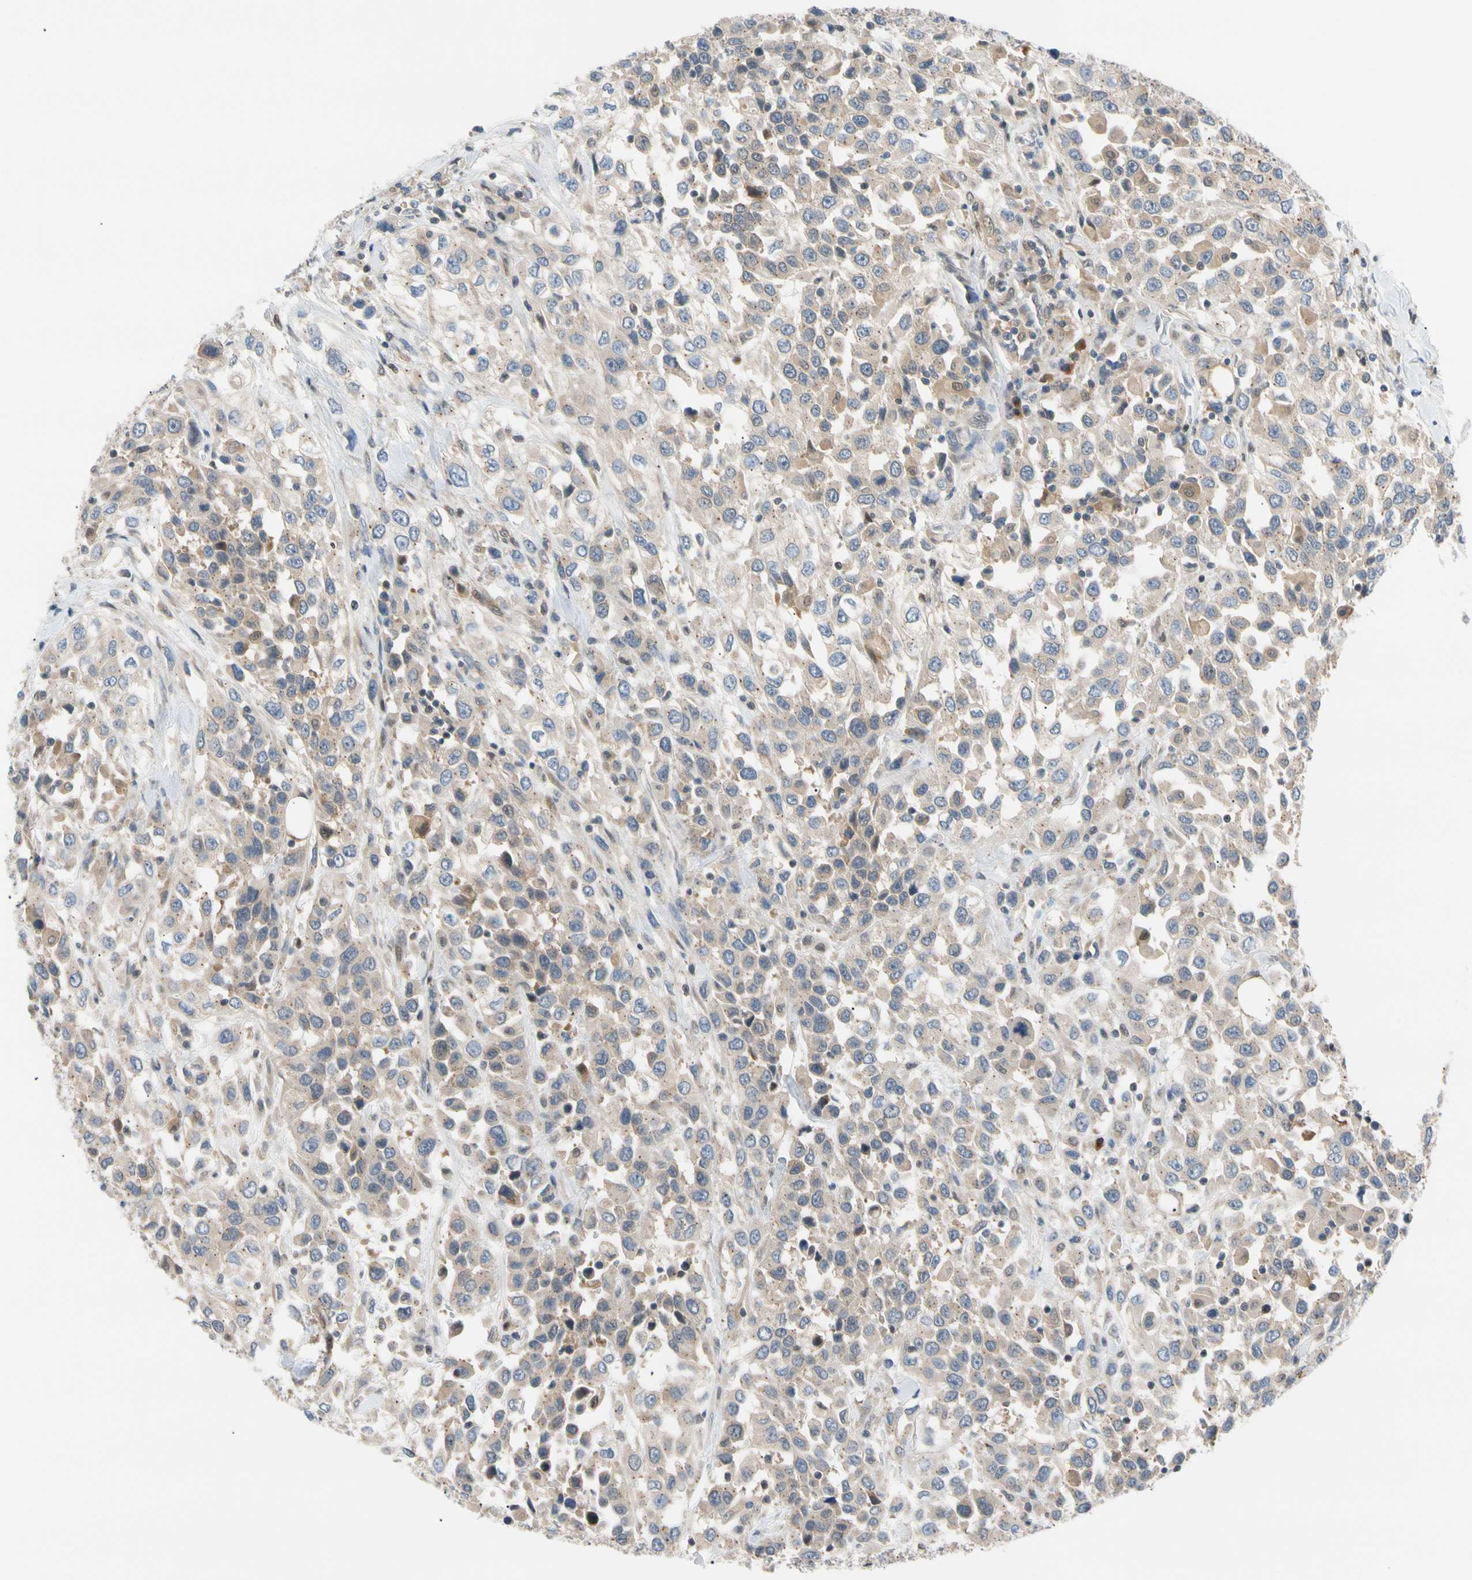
{"staining": {"intensity": "weak", "quantity": "25%-75%", "location": "cytoplasmic/membranous"}, "tissue": "urothelial cancer", "cell_type": "Tumor cells", "image_type": "cancer", "snomed": [{"axis": "morphology", "description": "Urothelial carcinoma, High grade"}, {"axis": "topography", "description": "Urinary bladder"}], "caption": "Protein expression analysis of human high-grade urothelial carcinoma reveals weak cytoplasmic/membranous expression in about 25%-75% of tumor cells.", "gene": "SEC23B", "patient": {"sex": "female", "age": 80}}